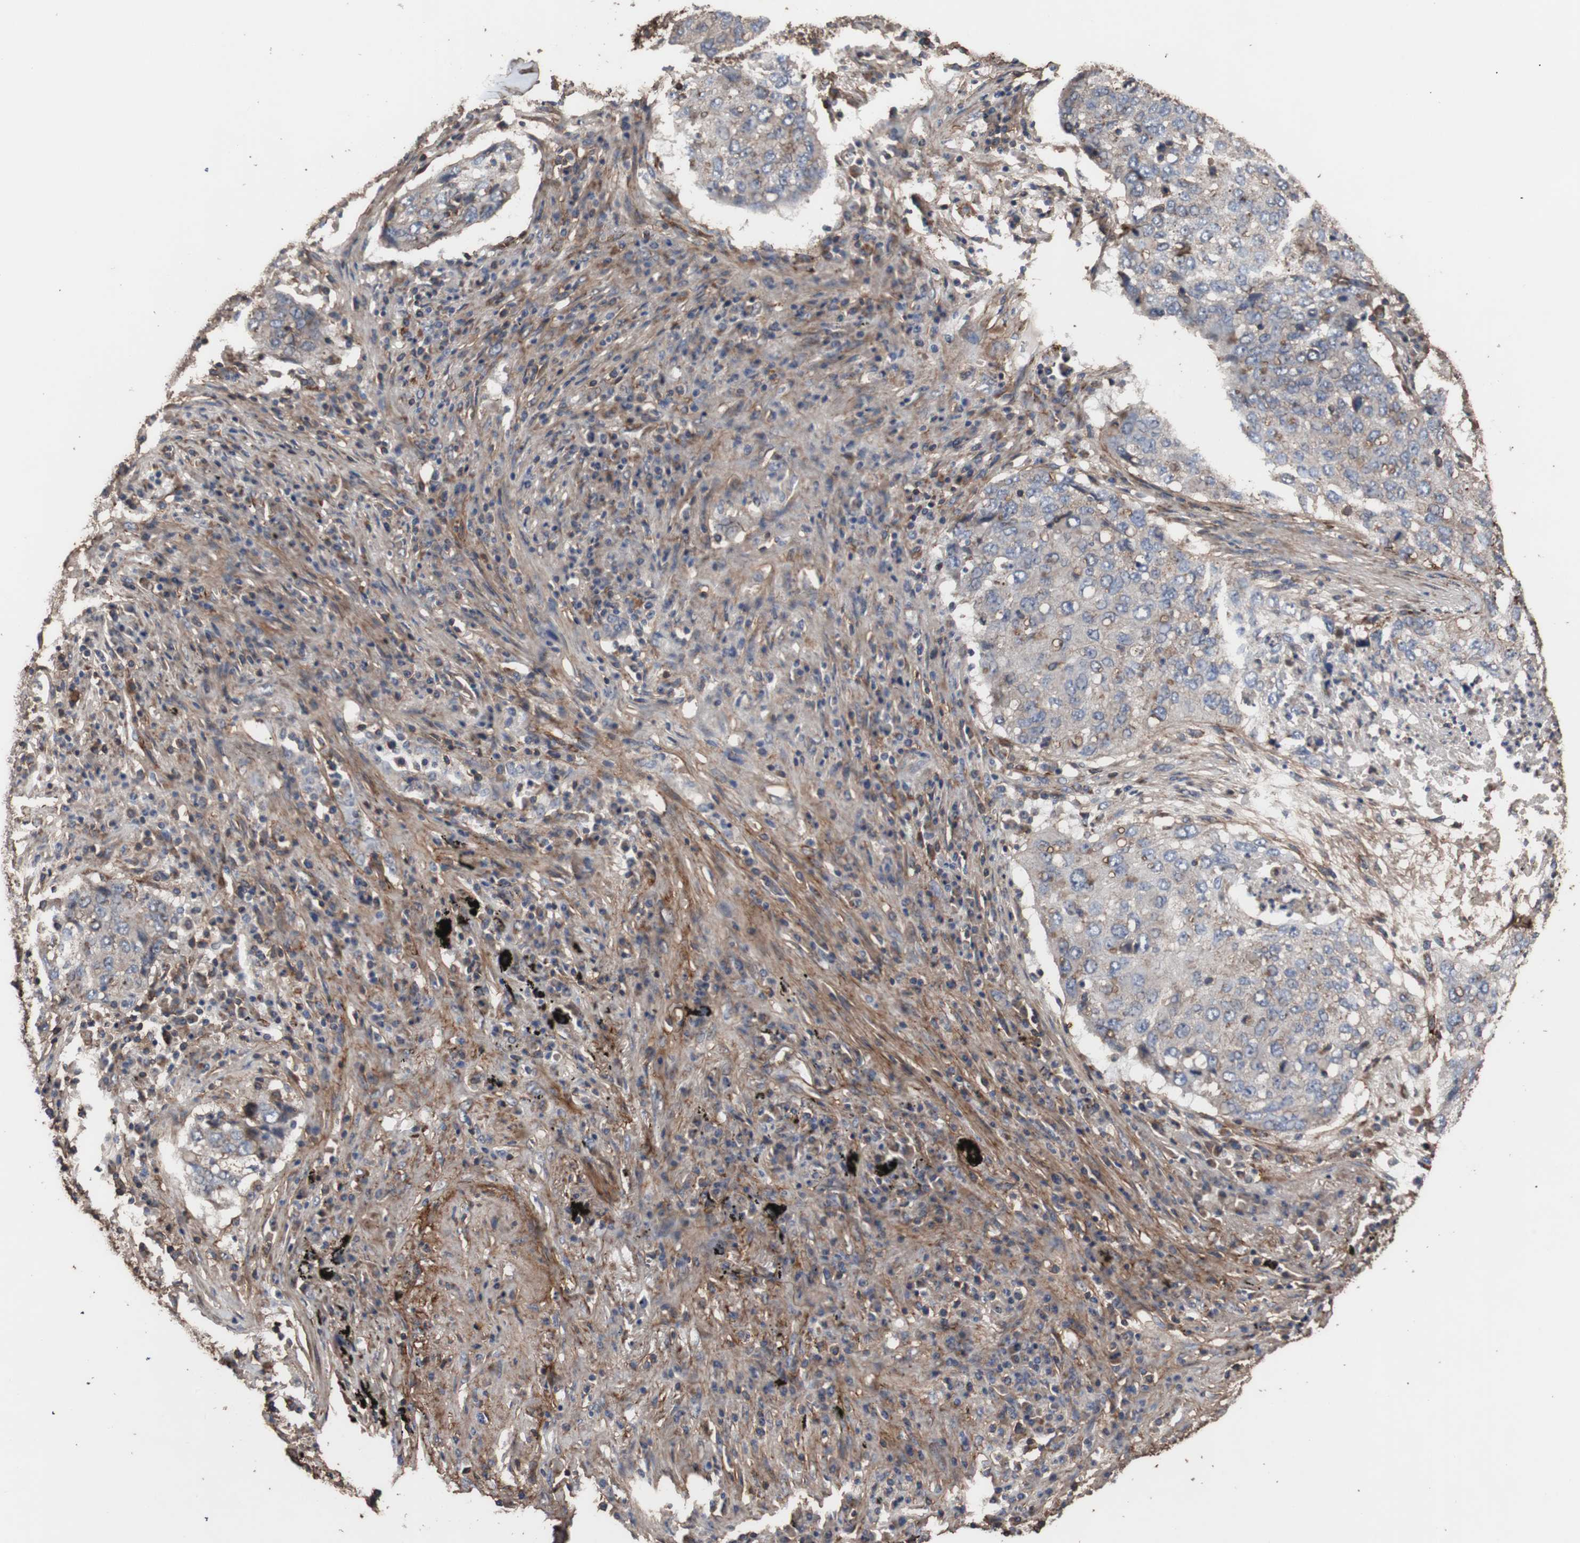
{"staining": {"intensity": "weak", "quantity": "<25%", "location": "cytoplasmic/membranous"}, "tissue": "lung cancer", "cell_type": "Tumor cells", "image_type": "cancer", "snomed": [{"axis": "morphology", "description": "Squamous cell carcinoma, NOS"}, {"axis": "topography", "description": "Lung"}], "caption": "Tumor cells are negative for protein expression in human lung cancer (squamous cell carcinoma).", "gene": "COL6A2", "patient": {"sex": "female", "age": 63}}